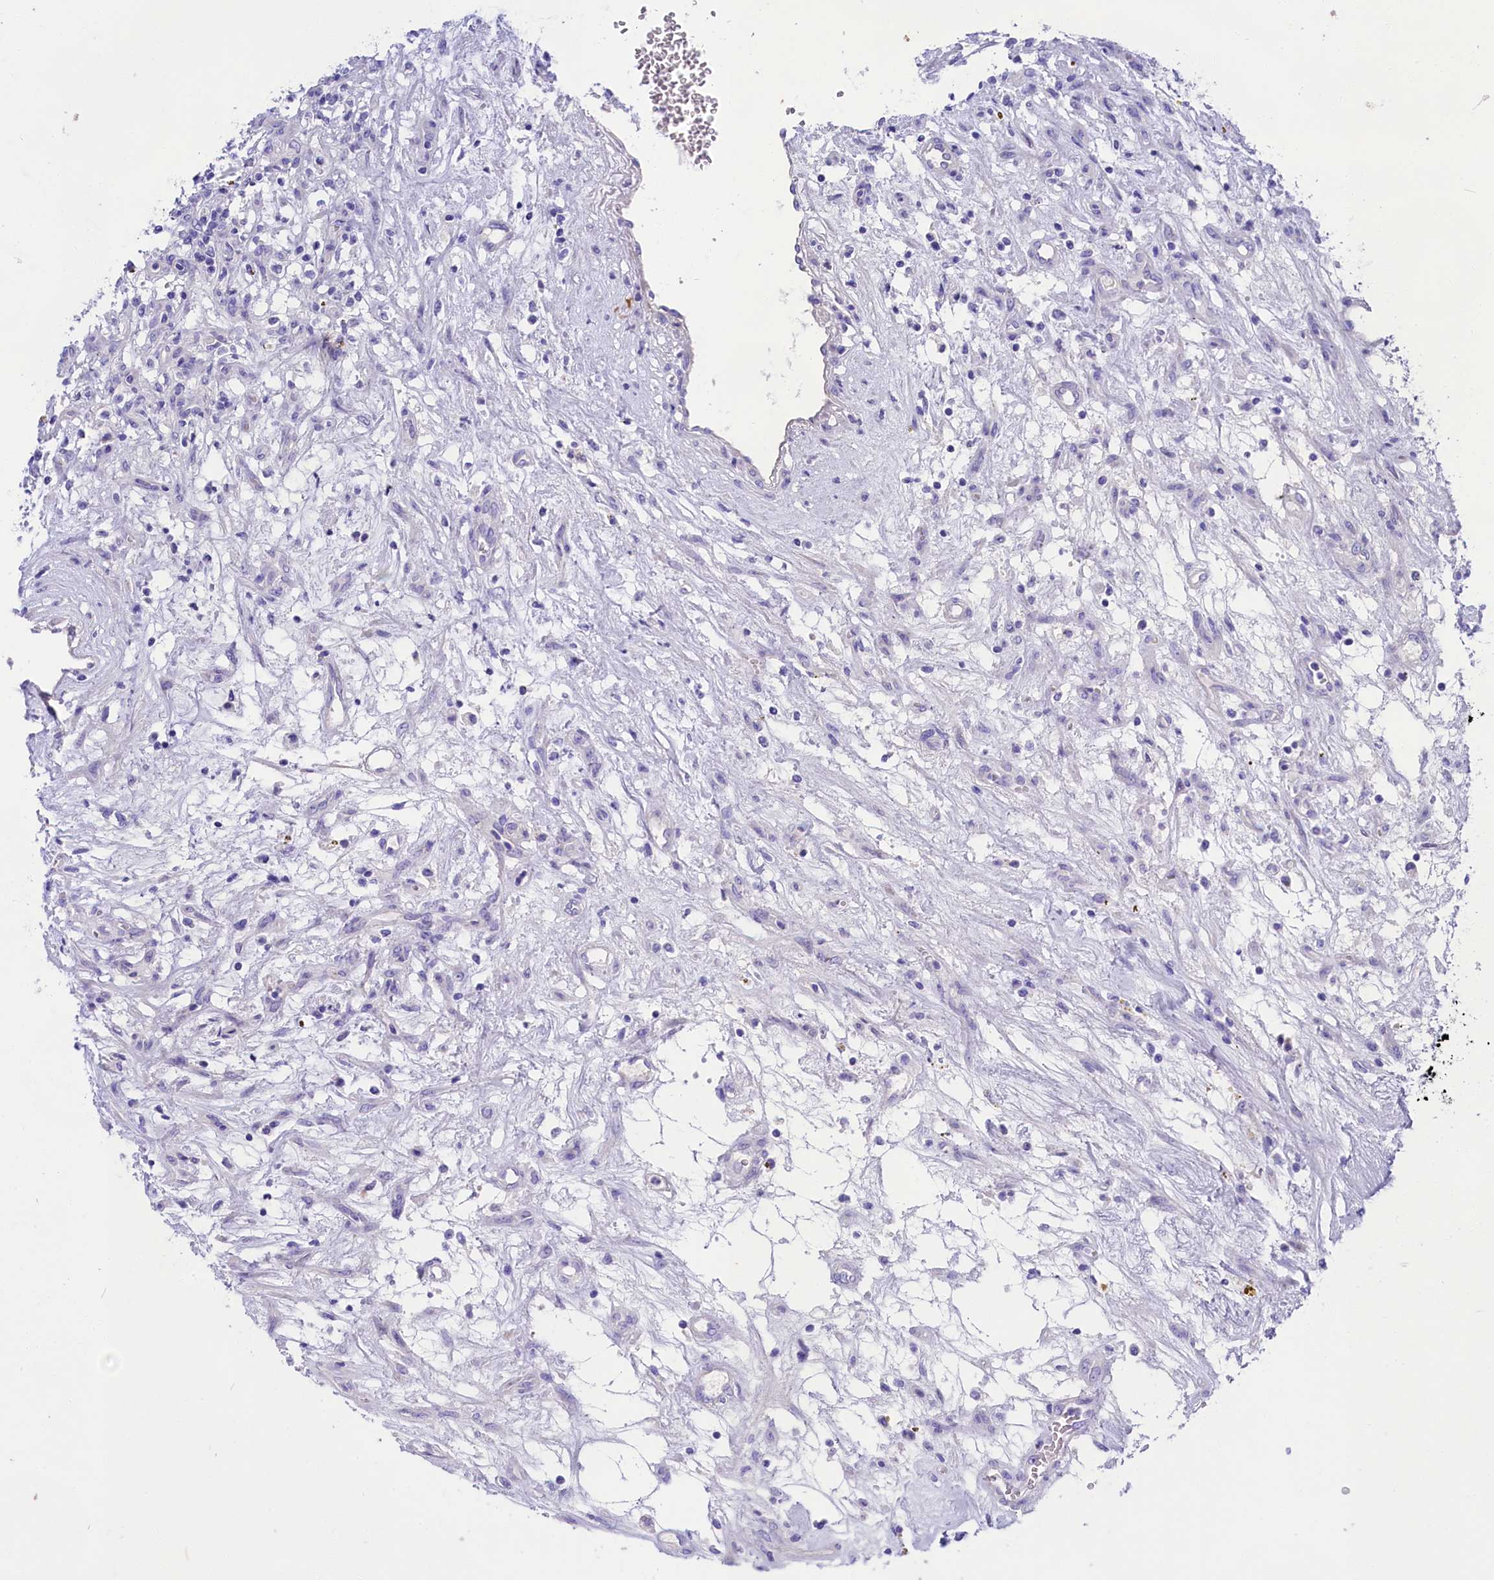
{"staining": {"intensity": "negative", "quantity": "none", "location": "none"}, "tissue": "renal cancer", "cell_type": "Tumor cells", "image_type": "cancer", "snomed": [{"axis": "morphology", "description": "Adenocarcinoma, NOS"}, {"axis": "topography", "description": "Kidney"}], "caption": "High magnification brightfield microscopy of renal cancer (adenocarcinoma) stained with DAB (3,3'-diaminobenzidine) (brown) and counterstained with hematoxylin (blue): tumor cells show no significant positivity.", "gene": "SULT2A1", "patient": {"sex": "female", "age": 57}}